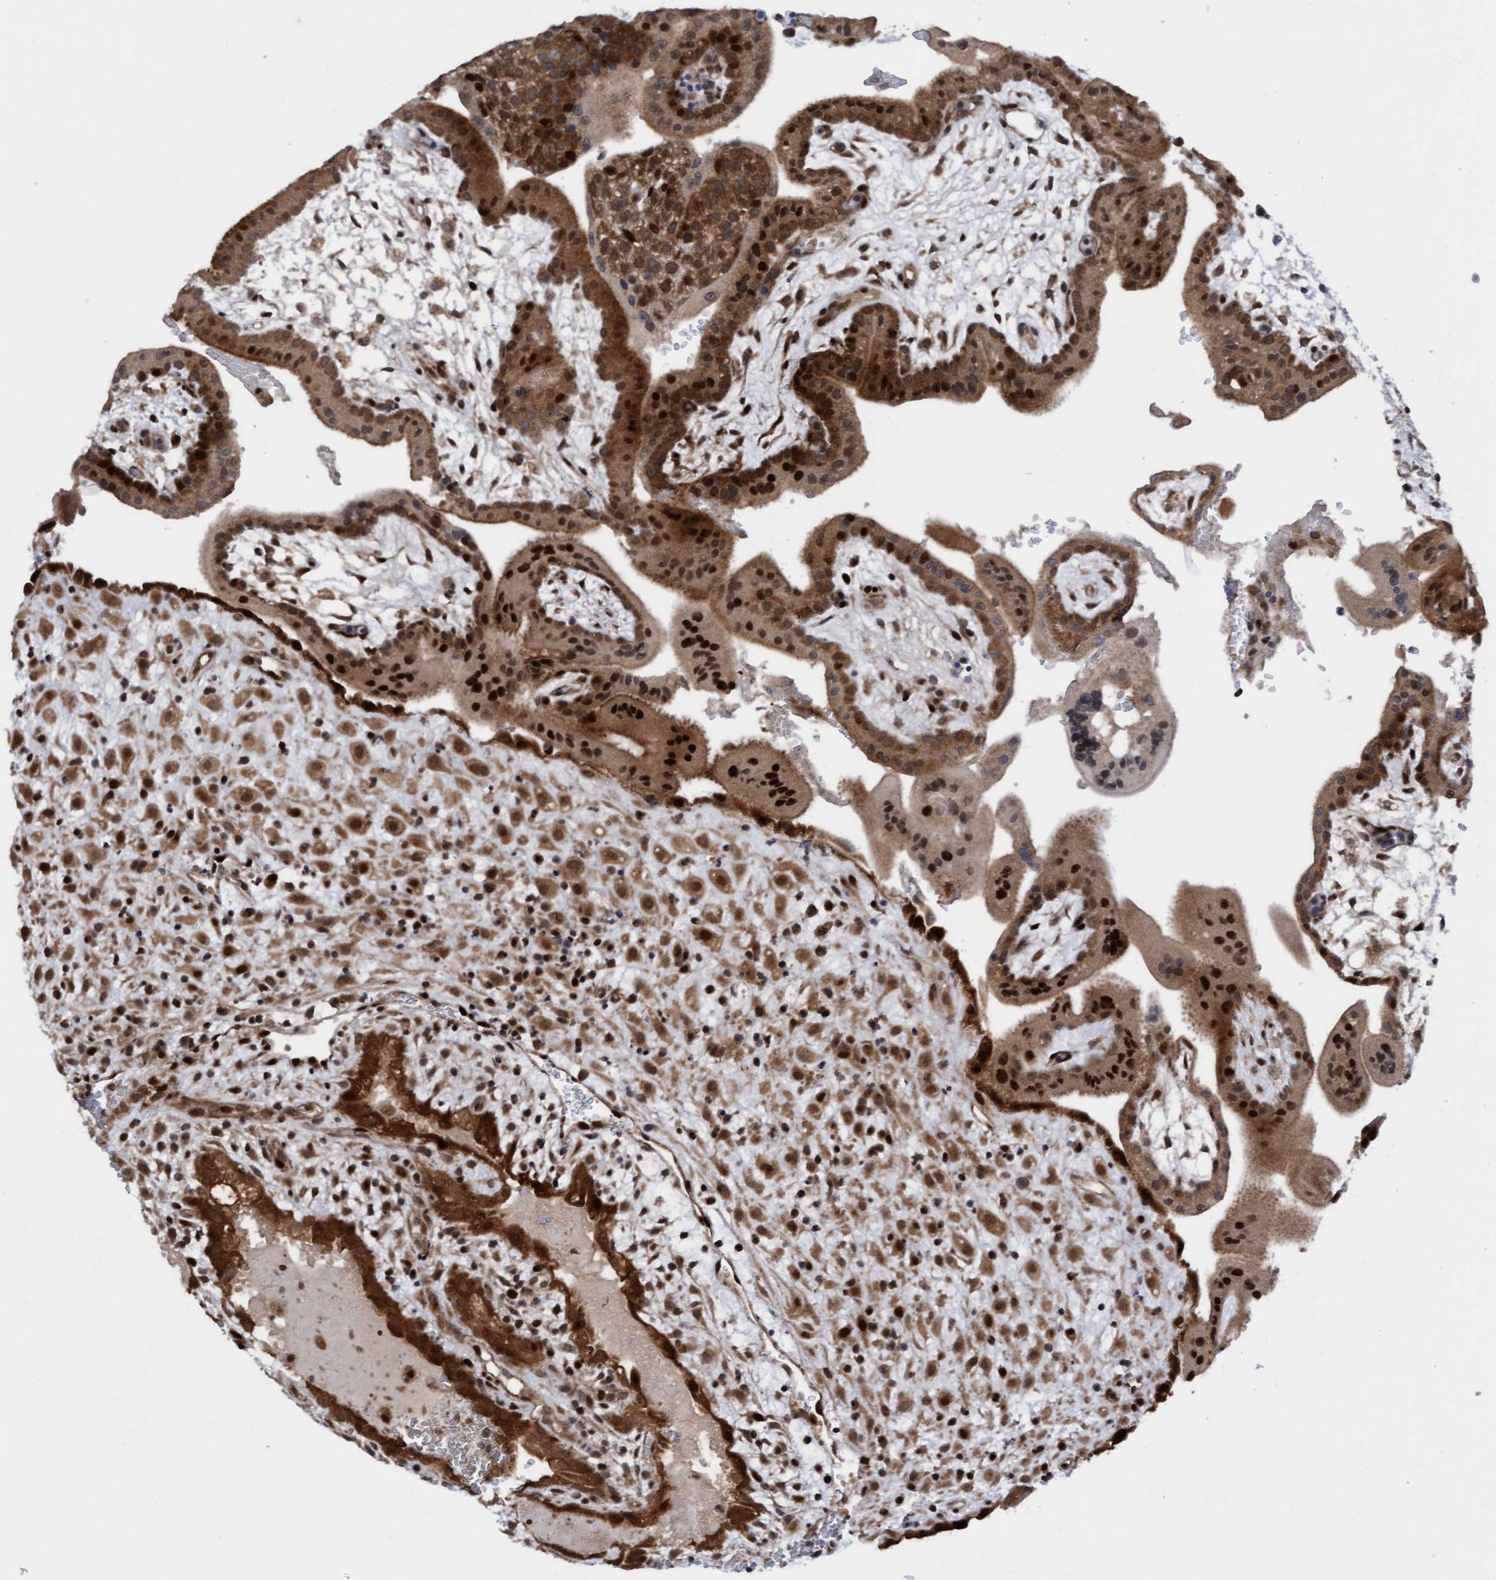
{"staining": {"intensity": "moderate", "quantity": ">75%", "location": "cytoplasmic/membranous,nuclear"}, "tissue": "placenta", "cell_type": "Decidual cells", "image_type": "normal", "snomed": [{"axis": "morphology", "description": "Normal tissue, NOS"}, {"axis": "topography", "description": "Placenta"}], "caption": "This photomicrograph reveals IHC staining of benign placenta, with medium moderate cytoplasmic/membranous,nuclear staining in approximately >75% of decidual cells.", "gene": "ITFG1", "patient": {"sex": "female", "age": 35}}